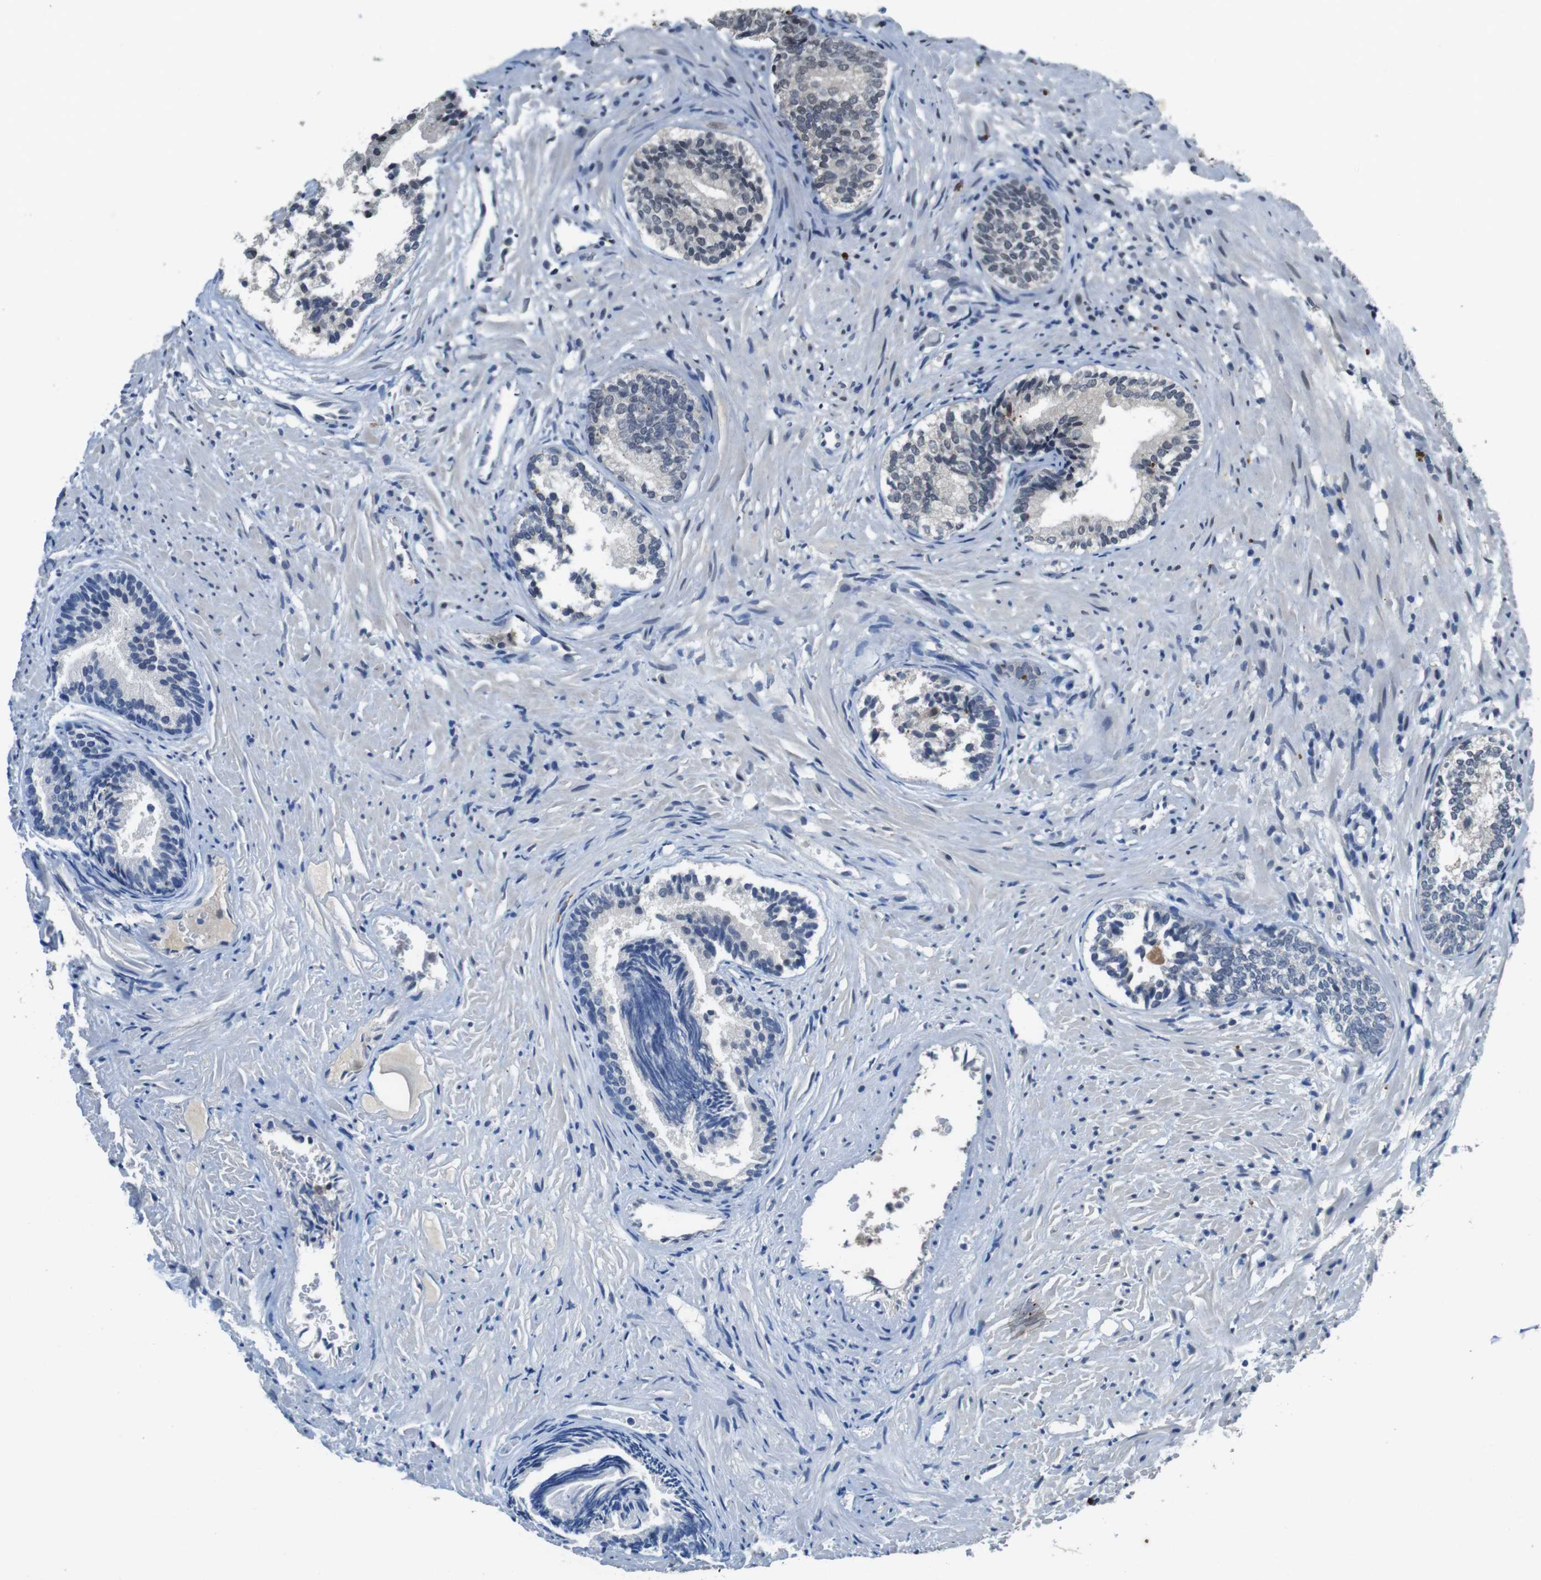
{"staining": {"intensity": "weak", "quantity": ">75%", "location": "nuclear"}, "tissue": "prostate", "cell_type": "Glandular cells", "image_type": "normal", "snomed": [{"axis": "morphology", "description": "Normal tissue, NOS"}, {"axis": "topography", "description": "Prostate"}], "caption": "Immunohistochemistry histopathology image of unremarkable prostate: prostate stained using IHC reveals low levels of weak protein expression localized specifically in the nuclear of glandular cells, appearing as a nuclear brown color.", "gene": "USP7", "patient": {"sex": "male", "age": 76}}